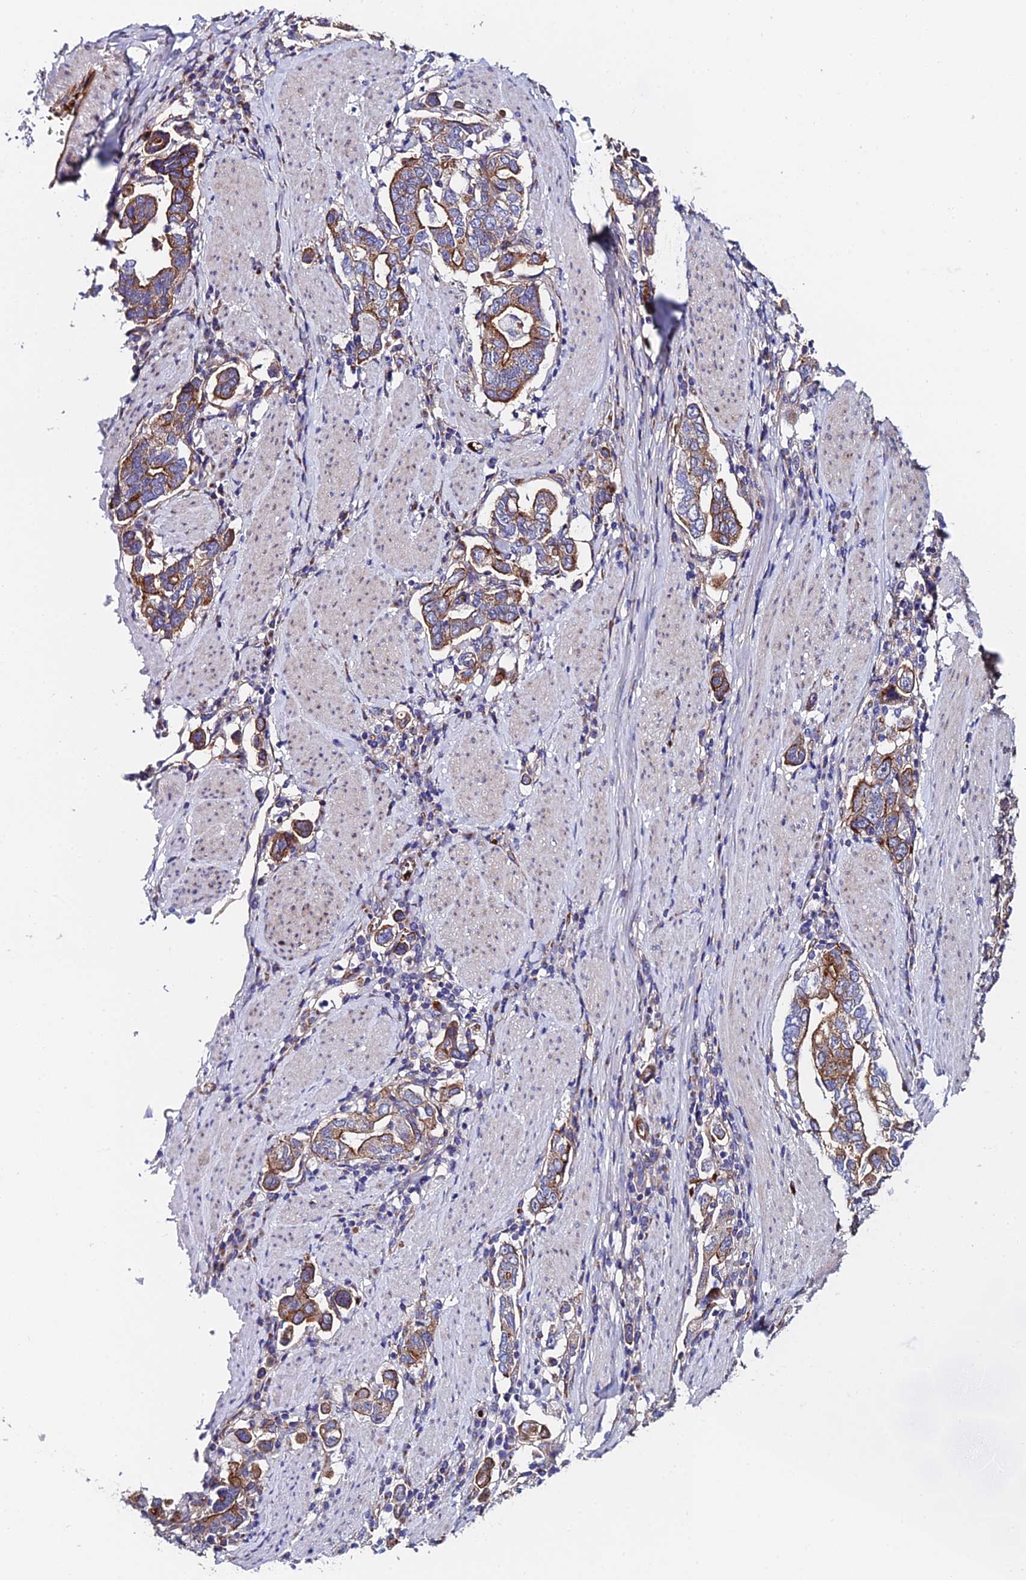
{"staining": {"intensity": "moderate", "quantity": "25%-75%", "location": "cytoplasmic/membranous"}, "tissue": "stomach cancer", "cell_type": "Tumor cells", "image_type": "cancer", "snomed": [{"axis": "morphology", "description": "Adenocarcinoma, NOS"}, {"axis": "topography", "description": "Stomach, upper"}, {"axis": "topography", "description": "Stomach"}], "caption": "The micrograph demonstrates a brown stain indicating the presence of a protein in the cytoplasmic/membranous of tumor cells in adenocarcinoma (stomach).", "gene": "ADGRF3", "patient": {"sex": "male", "age": 62}}